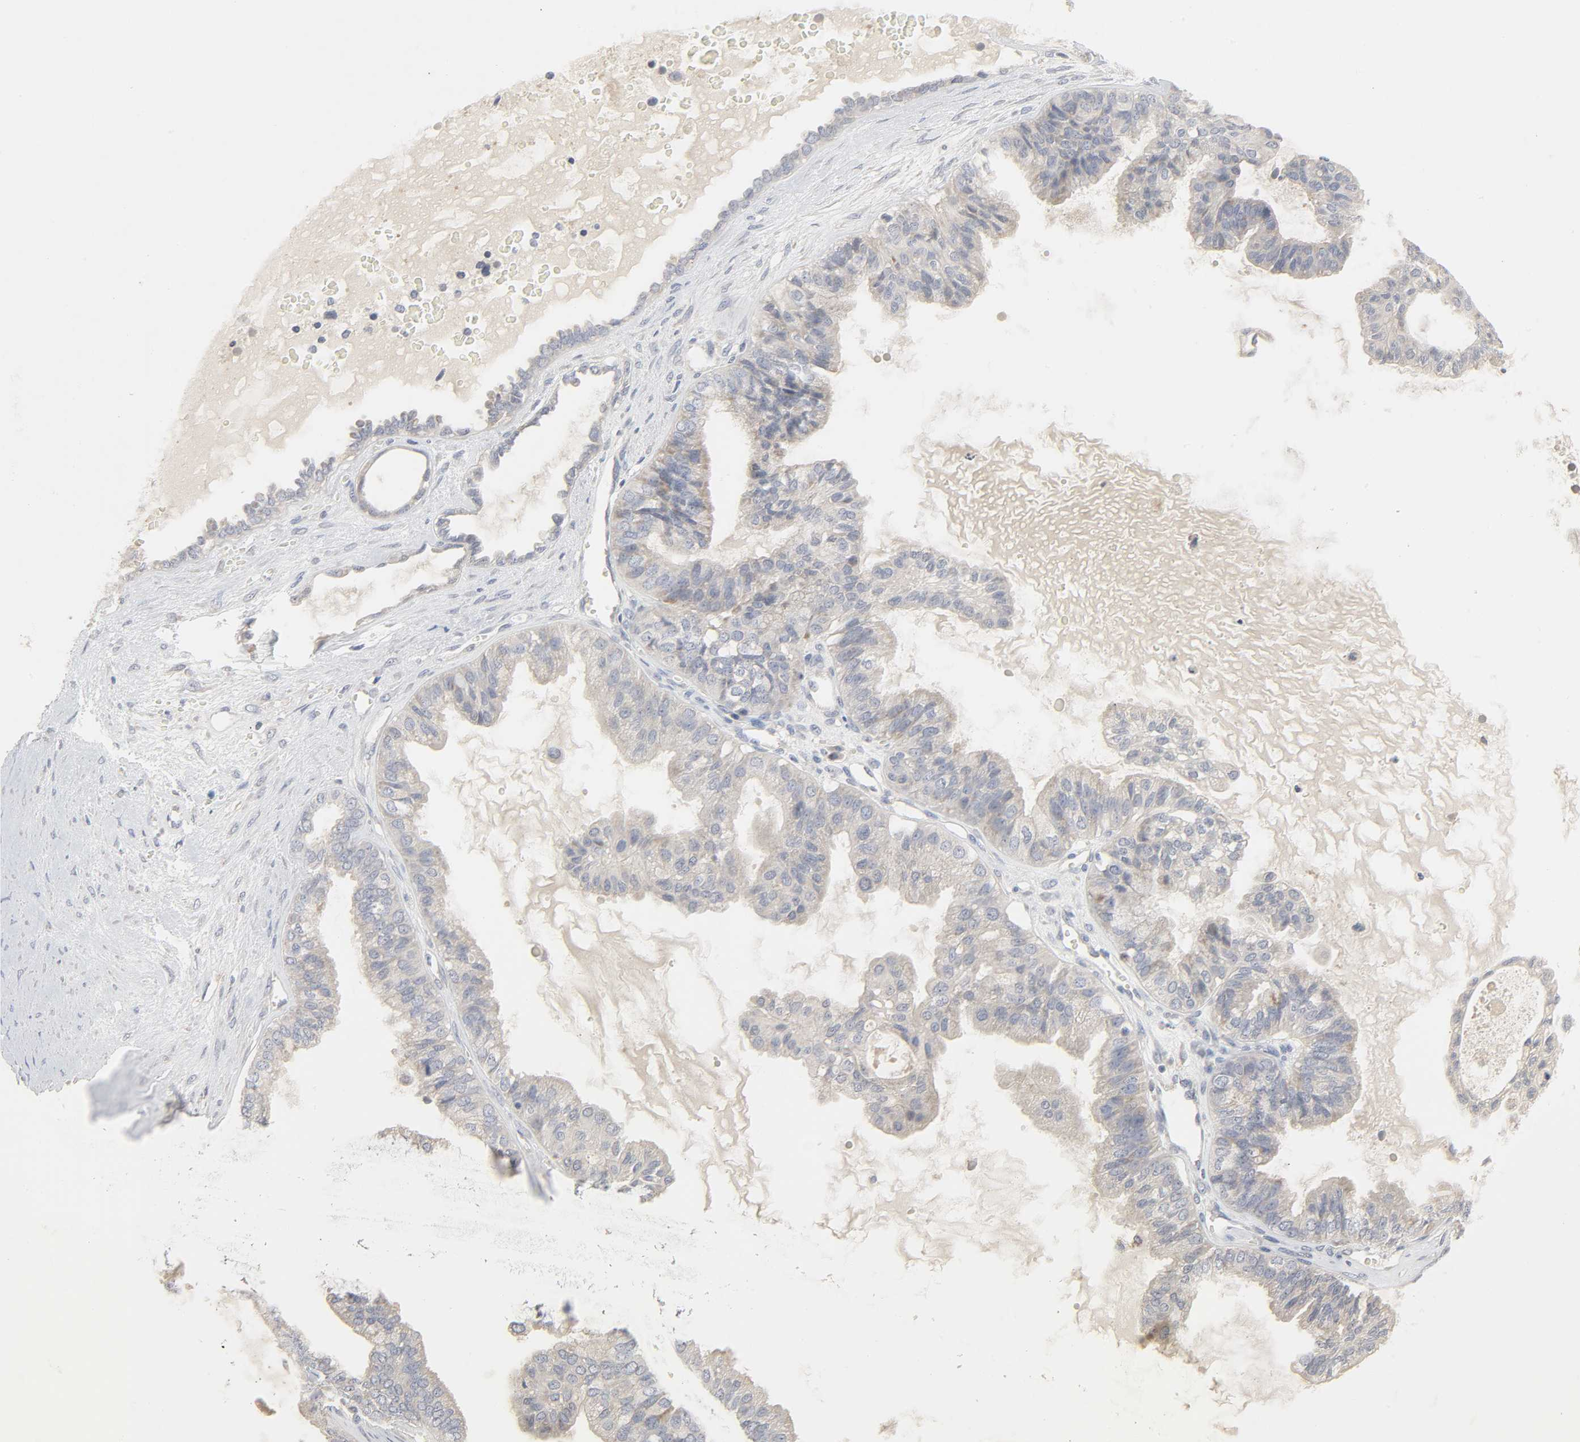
{"staining": {"intensity": "weak", "quantity": ">75%", "location": "cytoplasmic/membranous"}, "tissue": "ovarian cancer", "cell_type": "Tumor cells", "image_type": "cancer", "snomed": [{"axis": "morphology", "description": "Carcinoma, NOS"}, {"axis": "morphology", "description": "Carcinoma, endometroid"}, {"axis": "topography", "description": "Ovary"}], "caption": "Protein analysis of carcinoma (ovarian) tissue reveals weak cytoplasmic/membranous staining in approximately >75% of tumor cells.", "gene": "CLEC4E", "patient": {"sex": "female", "age": 50}}